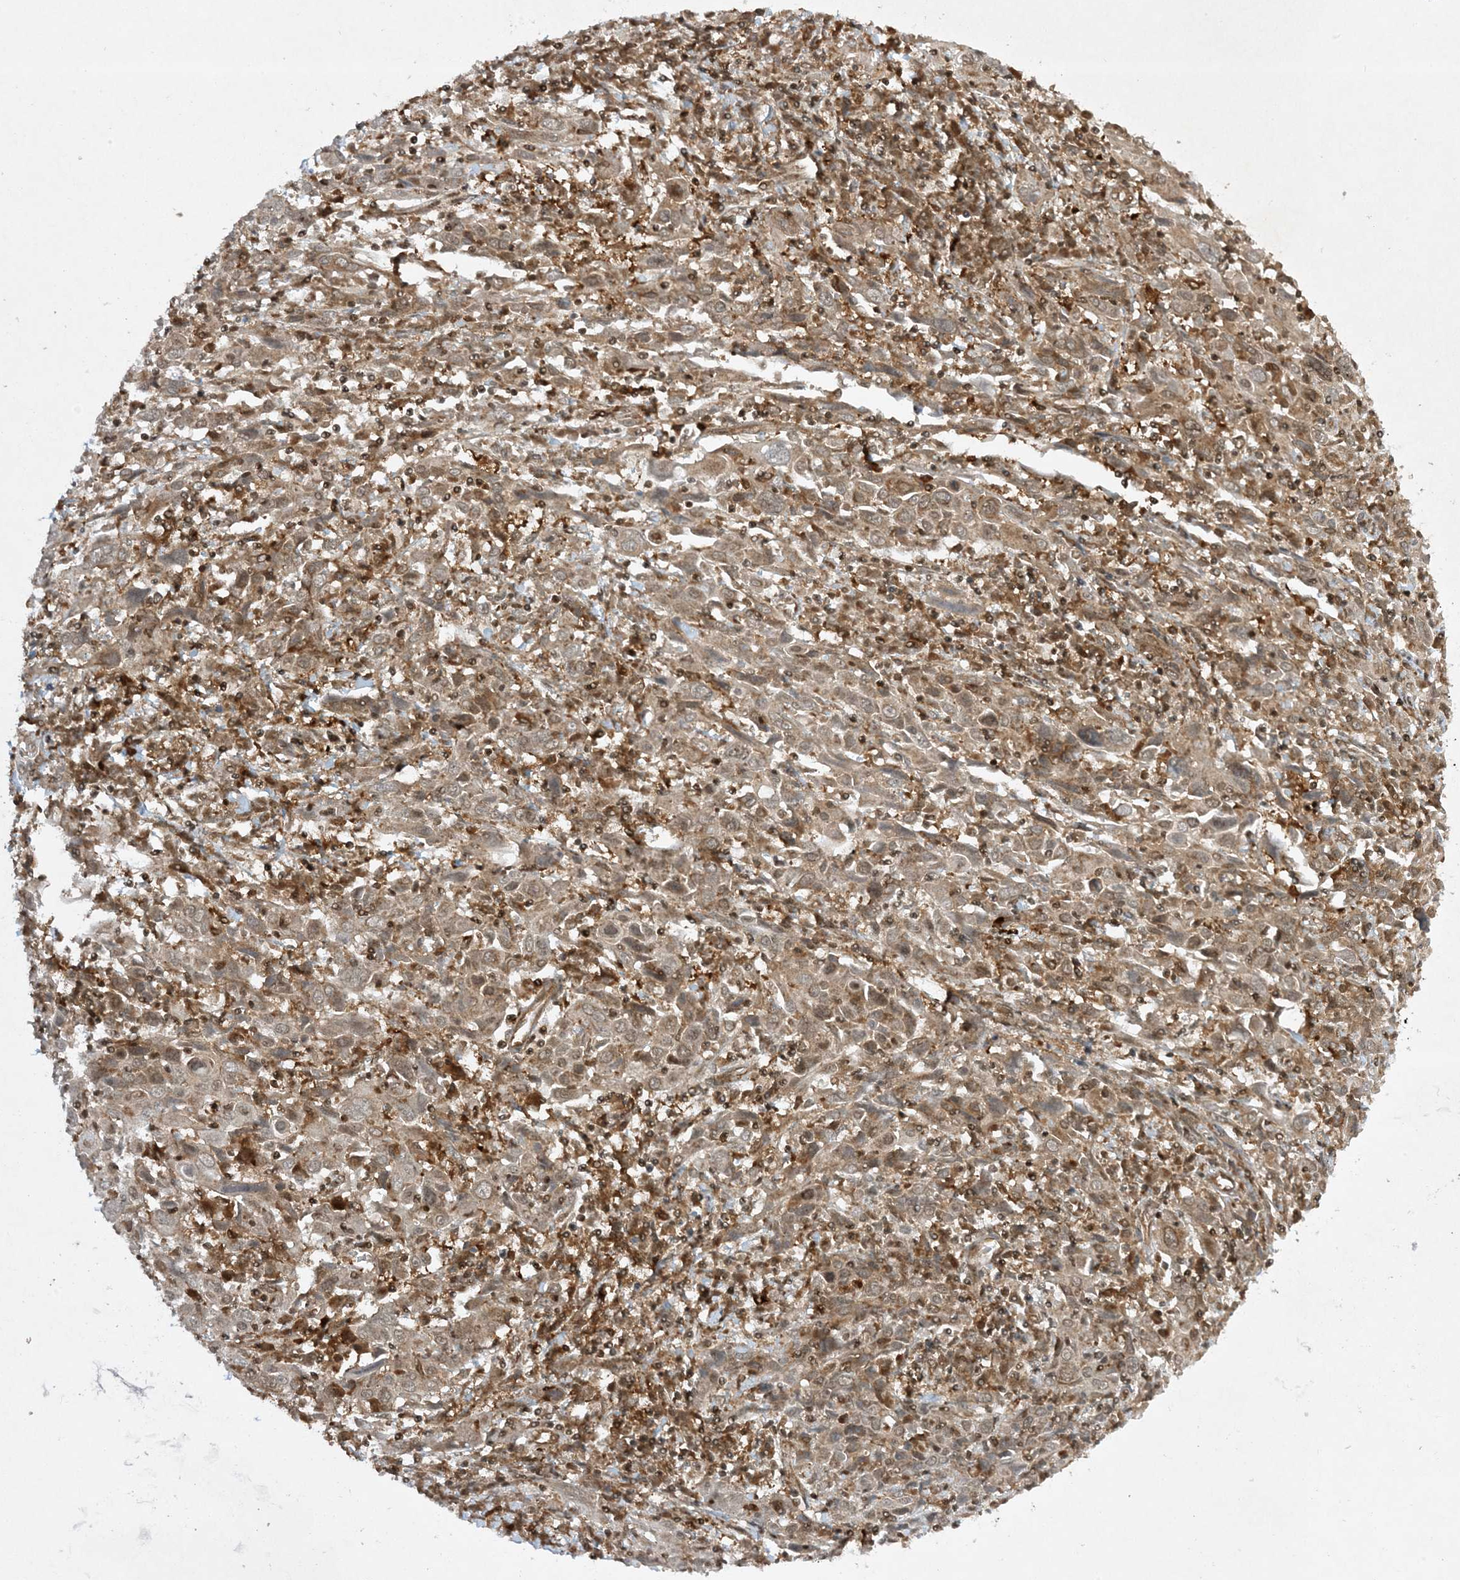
{"staining": {"intensity": "weak", "quantity": "25%-75%", "location": "cytoplasmic/membranous"}, "tissue": "cervical cancer", "cell_type": "Tumor cells", "image_type": "cancer", "snomed": [{"axis": "morphology", "description": "Squamous cell carcinoma, NOS"}, {"axis": "topography", "description": "Cervix"}], "caption": "Weak cytoplasmic/membranous protein expression is appreciated in about 25%-75% of tumor cells in squamous cell carcinoma (cervical).", "gene": "CERT1", "patient": {"sex": "female", "age": 46}}